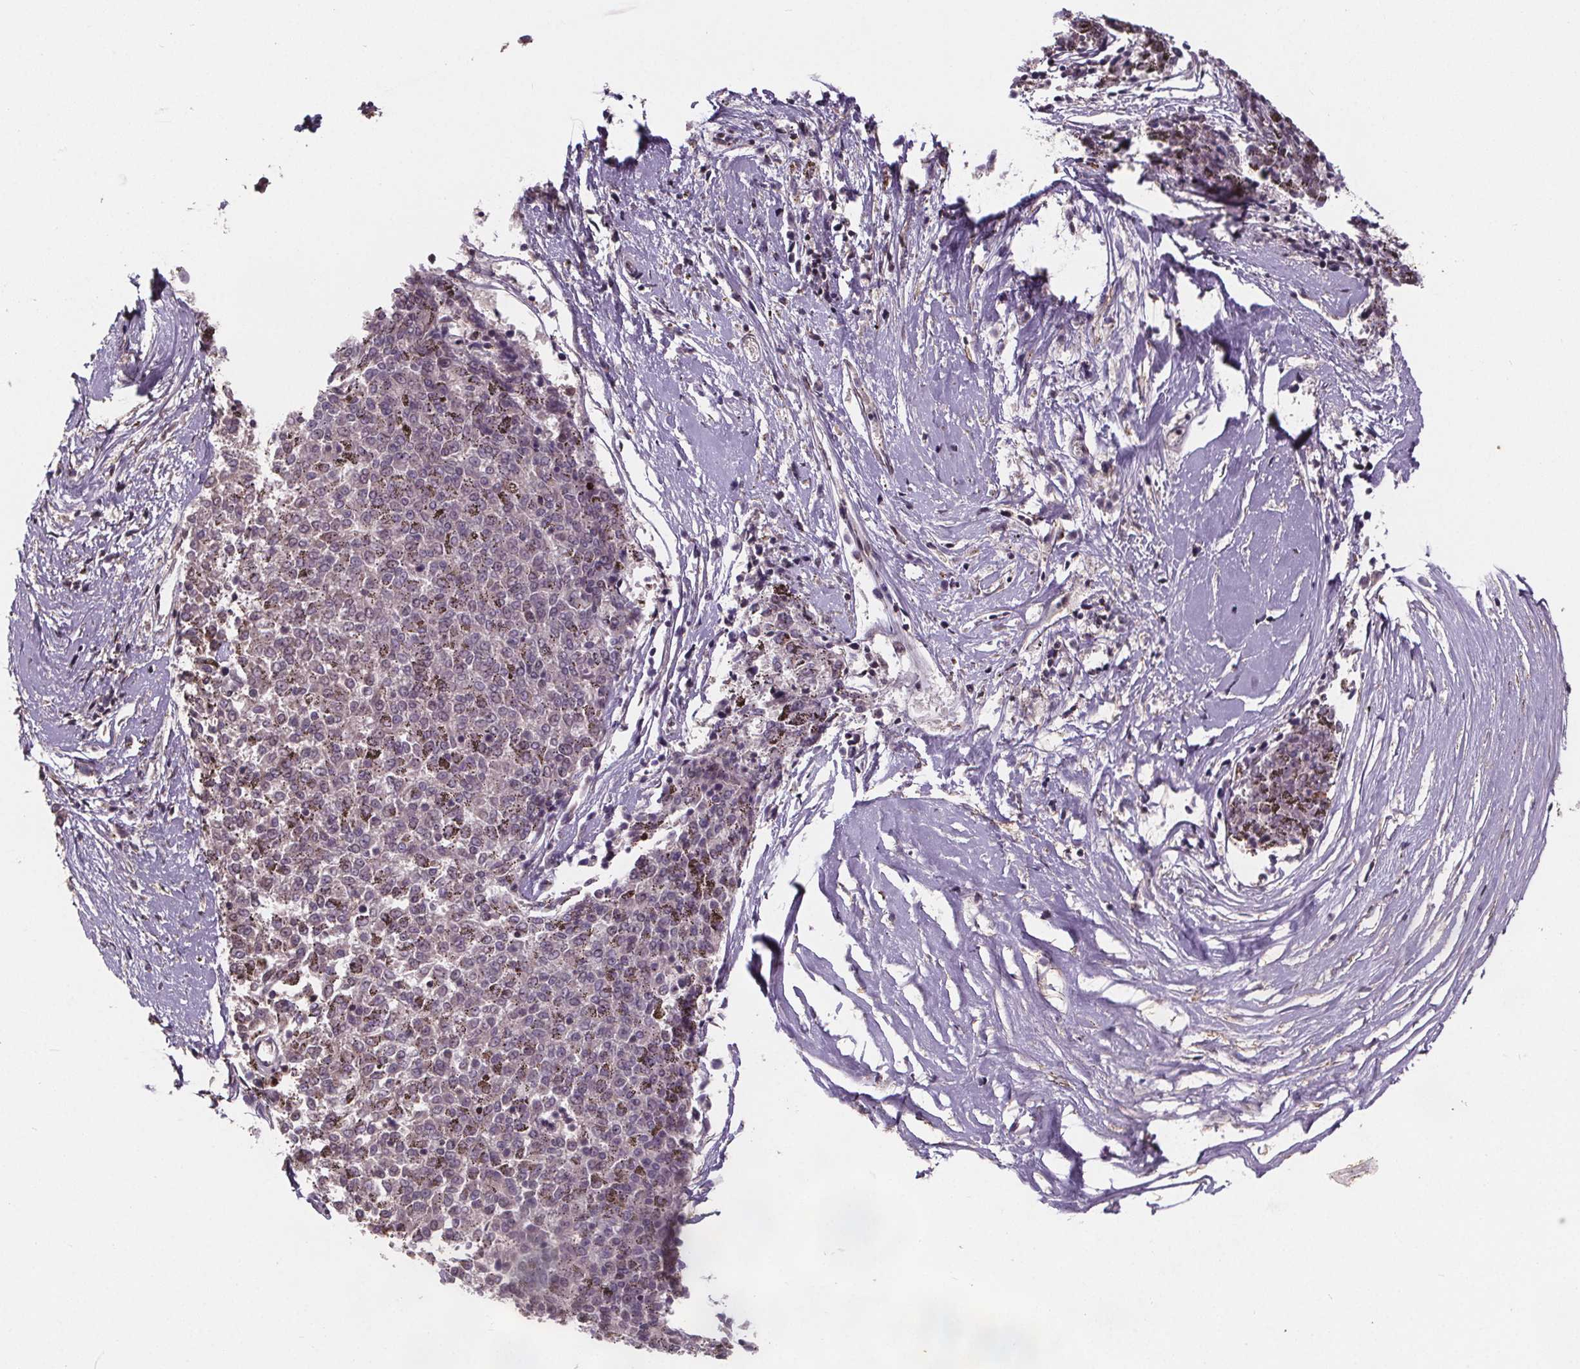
{"staining": {"intensity": "moderate", "quantity": "25%-75%", "location": "nuclear"}, "tissue": "melanoma", "cell_type": "Tumor cells", "image_type": "cancer", "snomed": [{"axis": "morphology", "description": "Malignant melanoma, NOS"}, {"axis": "topography", "description": "Skin"}], "caption": "An immunohistochemistry micrograph of tumor tissue is shown. Protein staining in brown labels moderate nuclear positivity in malignant melanoma within tumor cells.", "gene": "JARID2", "patient": {"sex": "female", "age": 72}}